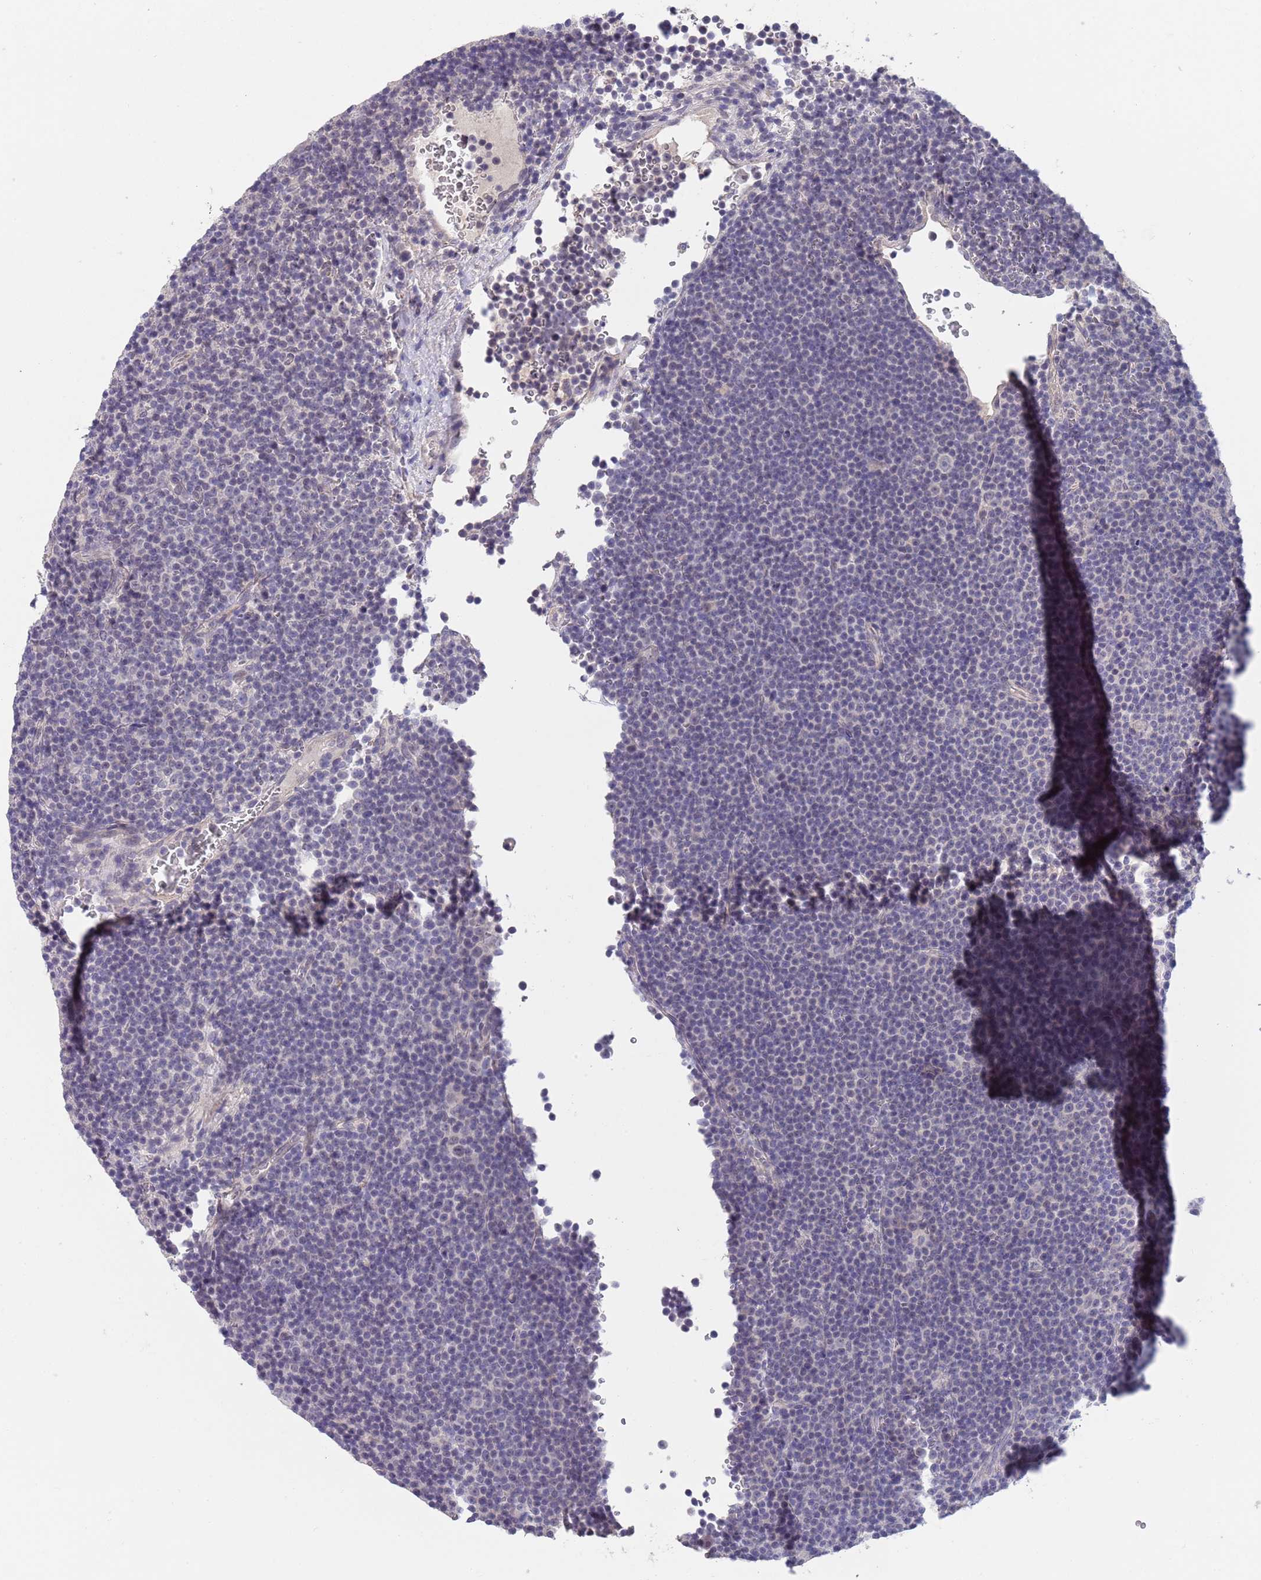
{"staining": {"intensity": "negative", "quantity": "none", "location": "none"}, "tissue": "lymphoma", "cell_type": "Tumor cells", "image_type": "cancer", "snomed": [{"axis": "morphology", "description": "Malignant lymphoma, non-Hodgkin's type, Low grade"}, {"axis": "topography", "description": "Lymph node"}], "caption": "Immunohistochemistry of human lymphoma shows no positivity in tumor cells.", "gene": "RNF169", "patient": {"sex": "female", "age": 67}}